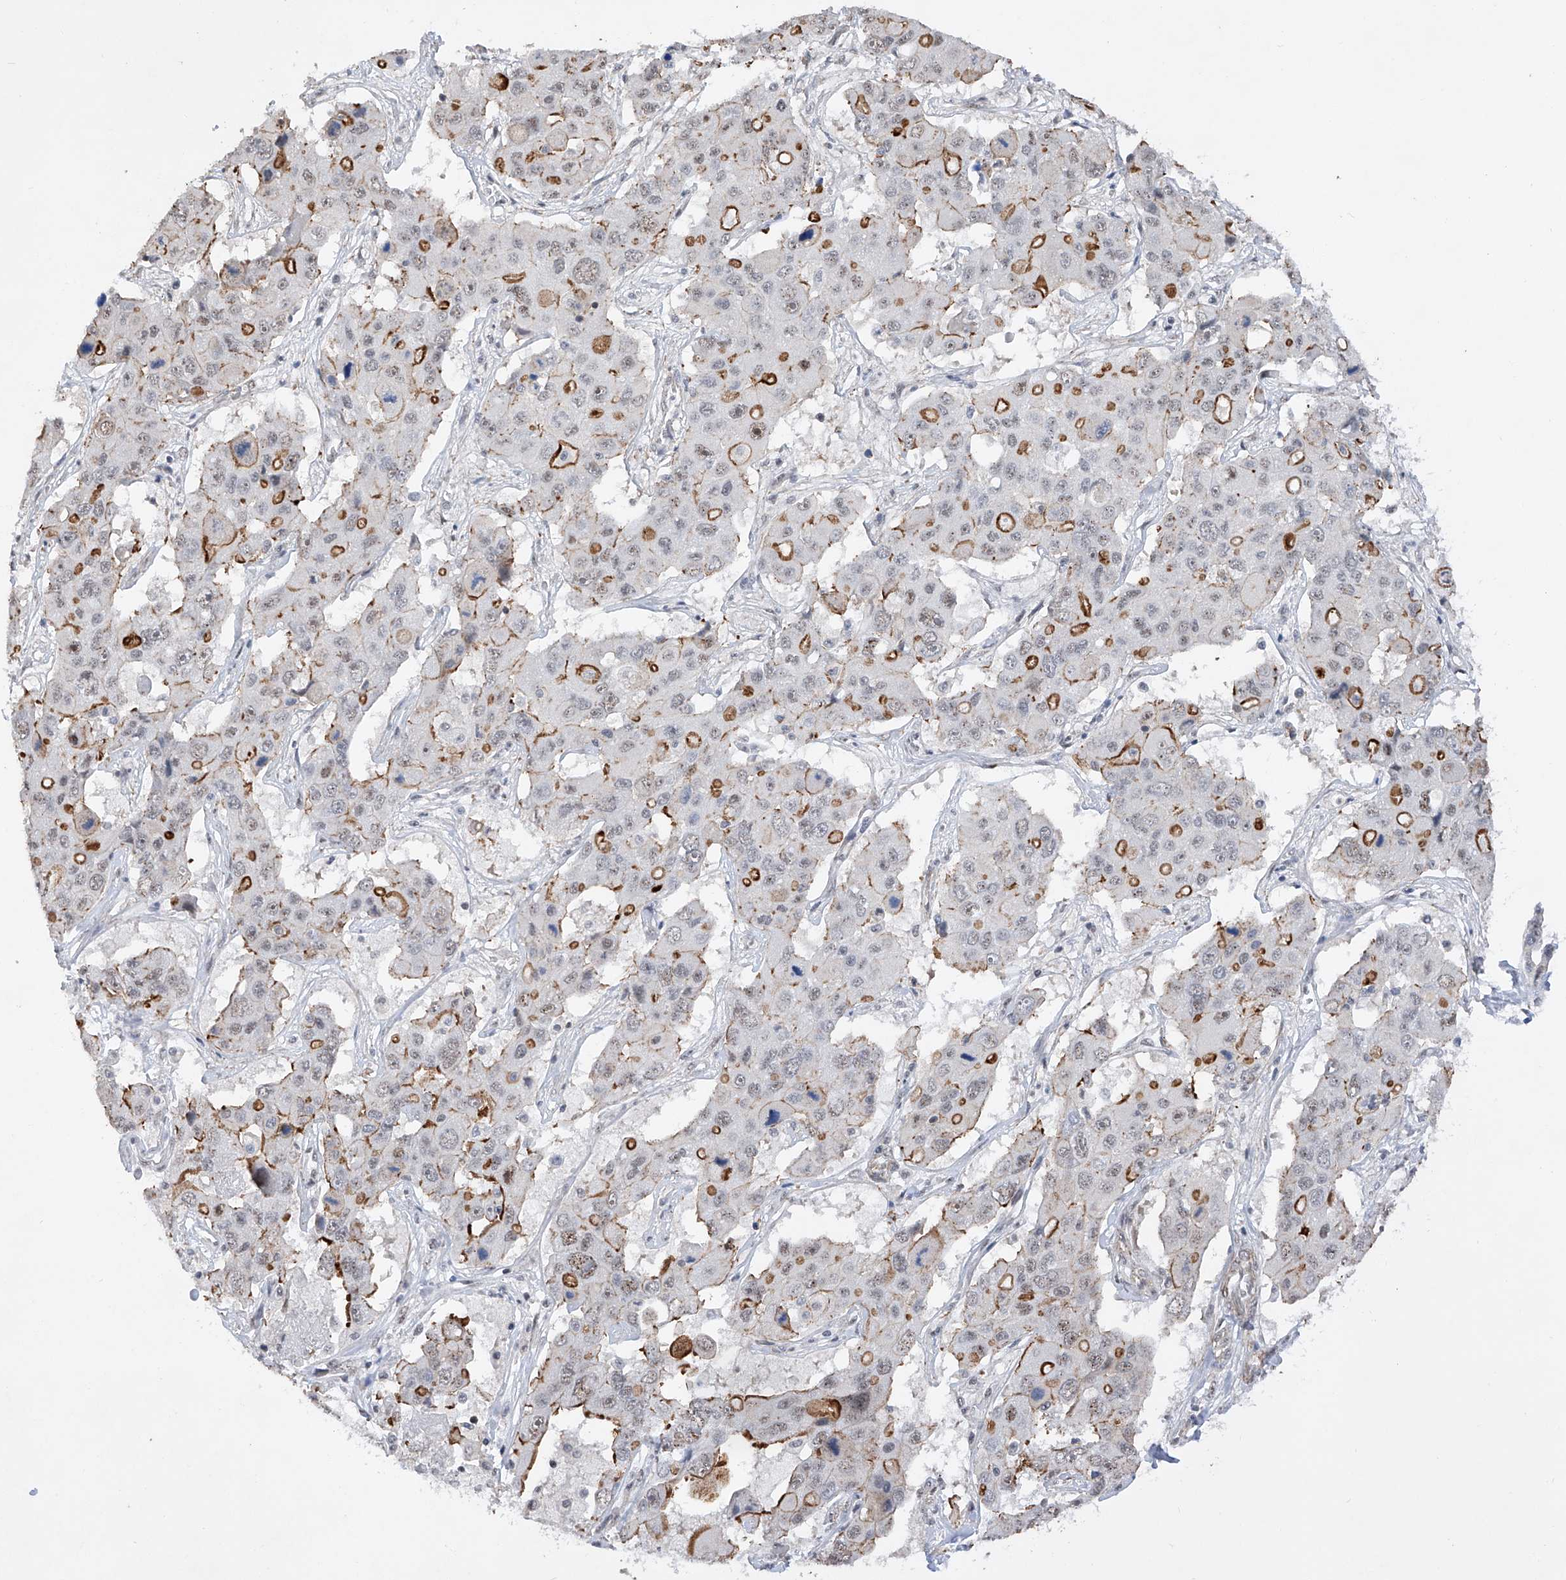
{"staining": {"intensity": "moderate", "quantity": "25%-75%", "location": "cytoplasmic/membranous"}, "tissue": "liver cancer", "cell_type": "Tumor cells", "image_type": "cancer", "snomed": [{"axis": "morphology", "description": "Cholangiocarcinoma"}, {"axis": "topography", "description": "Liver"}], "caption": "Protein expression analysis of liver cancer (cholangiocarcinoma) exhibits moderate cytoplasmic/membranous staining in about 25%-75% of tumor cells.", "gene": "NFATC4", "patient": {"sex": "male", "age": 67}}